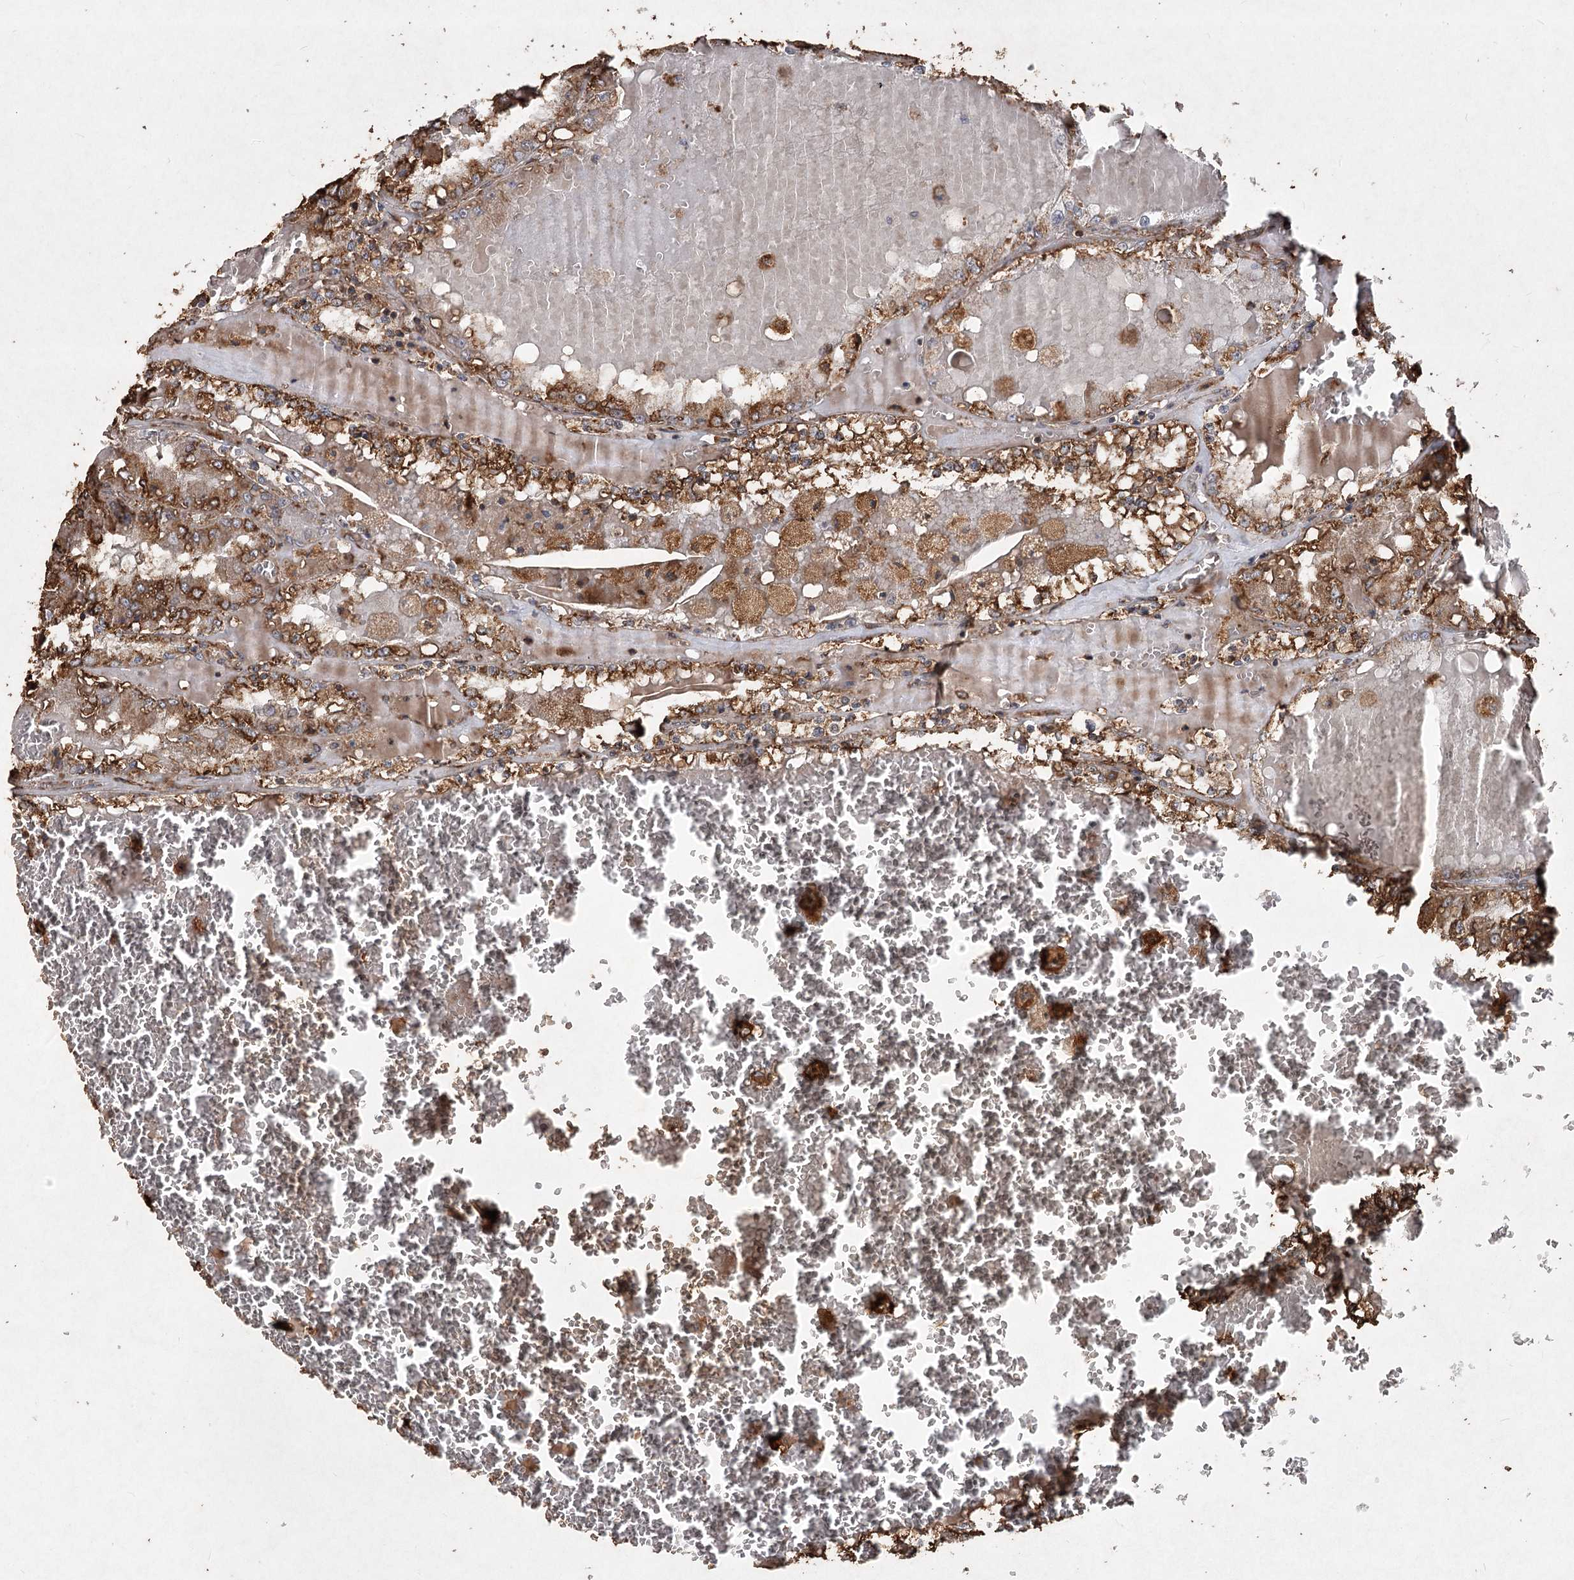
{"staining": {"intensity": "strong", "quantity": ">75%", "location": "cytoplasmic/membranous"}, "tissue": "renal cancer", "cell_type": "Tumor cells", "image_type": "cancer", "snomed": [{"axis": "morphology", "description": "Adenocarcinoma, NOS"}, {"axis": "topography", "description": "Kidney"}], "caption": "Protein analysis of adenocarcinoma (renal) tissue displays strong cytoplasmic/membranous expression in about >75% of tumor cells.", "gene": "PIK3C2A", "patient": {"sex": "female", "age": 56}}